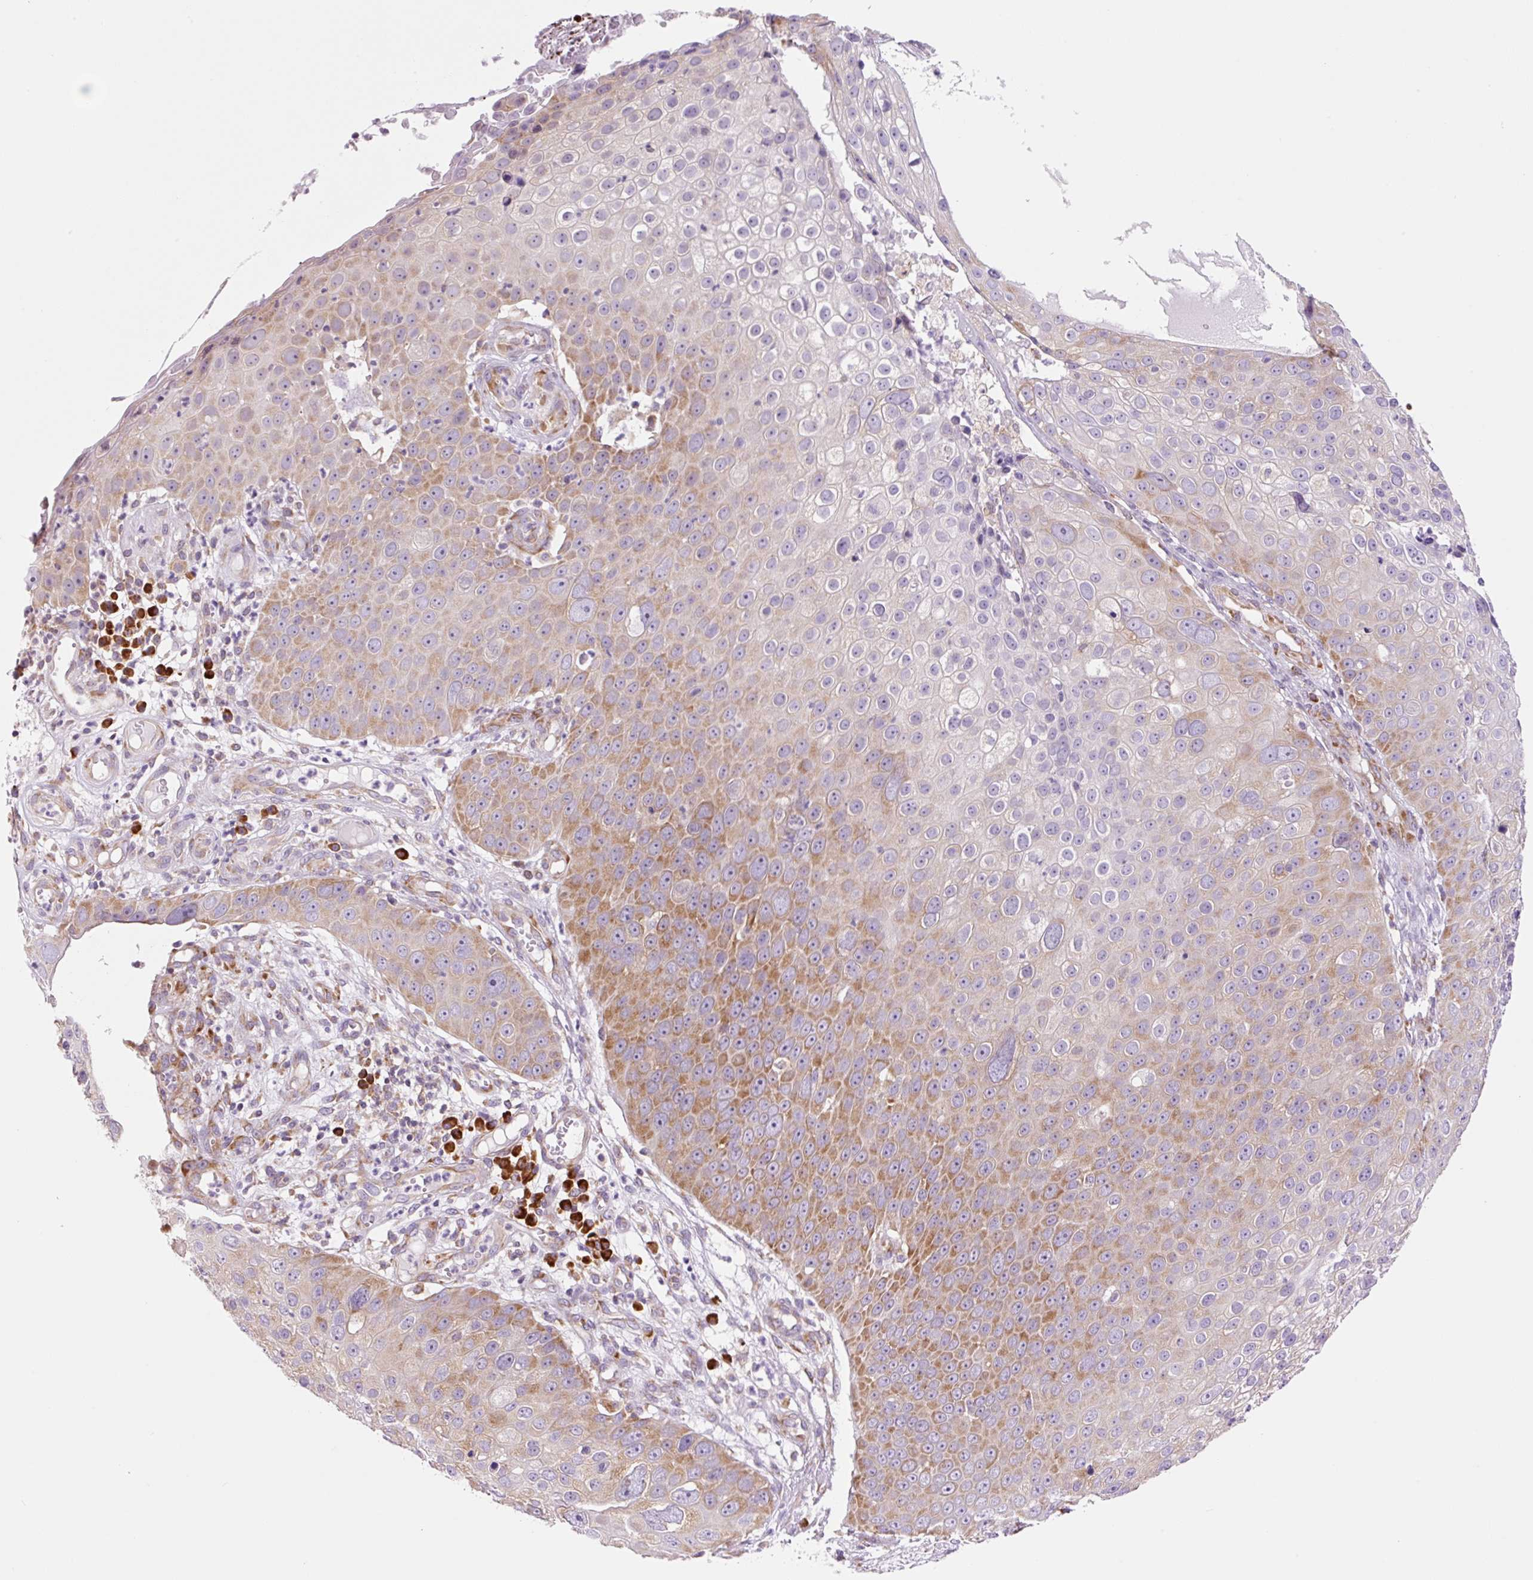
{"staining": {"intensity": "moderate", "quantity": "25%-75%", "location": "cytoplasmic/membranous"}, "tissue": "skin cancer", "cell_type": "Tumor cells", "image_type": "cancer", "snomed": [{"axis": "morphology", "description": "Squamous cell carcinoma, NOS"}, {"axis": "topography", "description": "Skin"}], "caption": "Immunohistochemistry micrograph of neoplastic tissue: skin cancer (squamous cell carcinoma) stained using IHC exhibits medium levels of moderate protein expression localized specifically in the cytoplasmic/membranous of tumor cells, appearing as a cytoplasmic/membranous brown color.", "gene": "RPL41", "patient": {"sex": "male", "age": 71}}